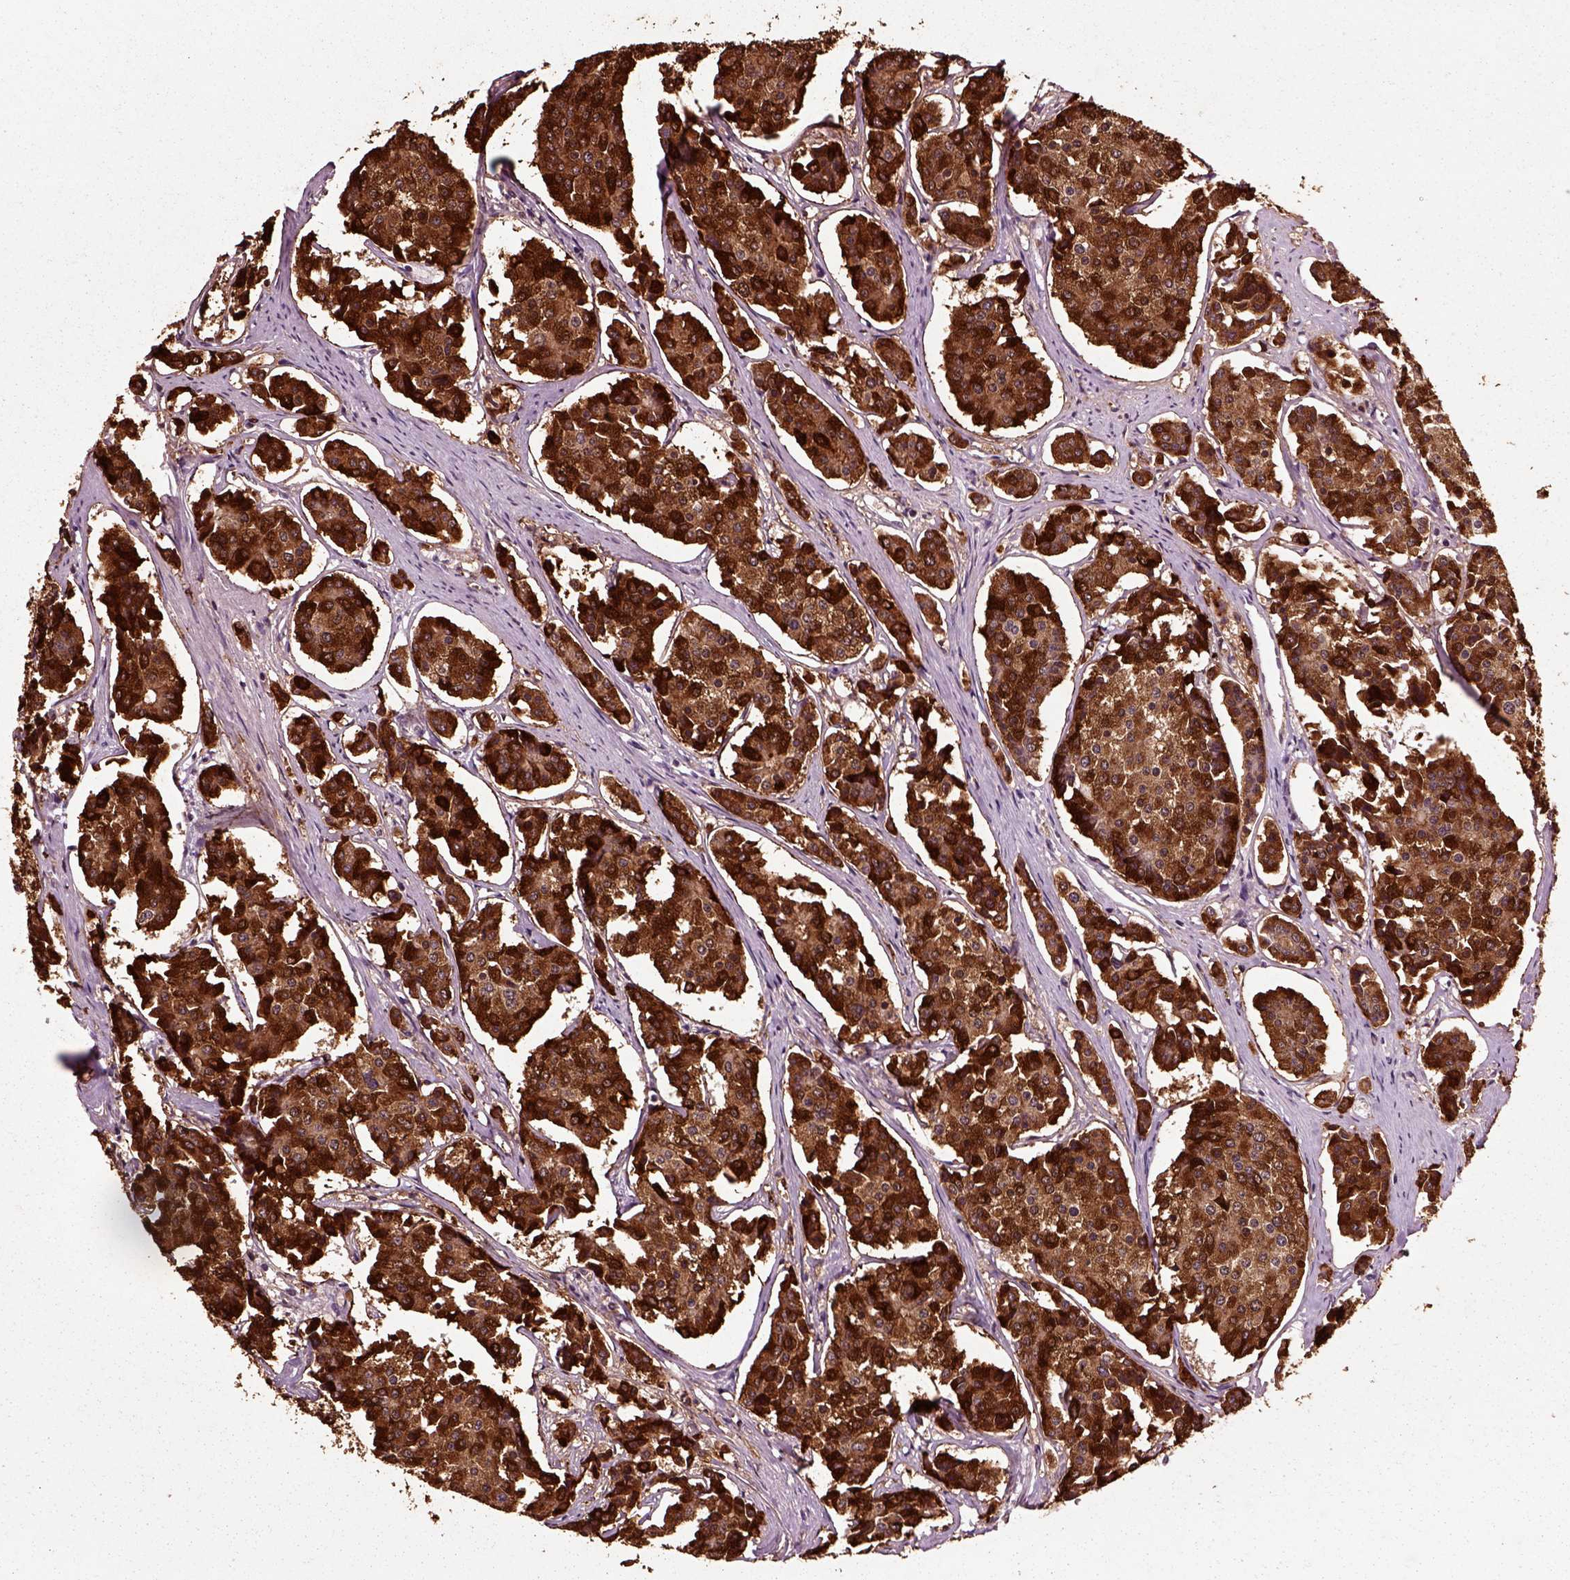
{"staining": {"intensity": "strong", "quantity": ">75%", "location": "cytoplasmic/membranous"}, "tissue": "carcinoid", "cell_type": "Tumor cells", "image_type": "cancer", "snomed": [{"axis": "morphology", "description": "Carcinoid, malignant, NOS"}, {"axis": "topography", "description": "Small intestine"}], "caption": "The histopathology image reveals staining of carcinoid, revealing strong cytoplasmic/membranous protein expression (brown color) within tumor cells.", "gene": "CHGB", "patient": {"sex": "female", "age": 65}}